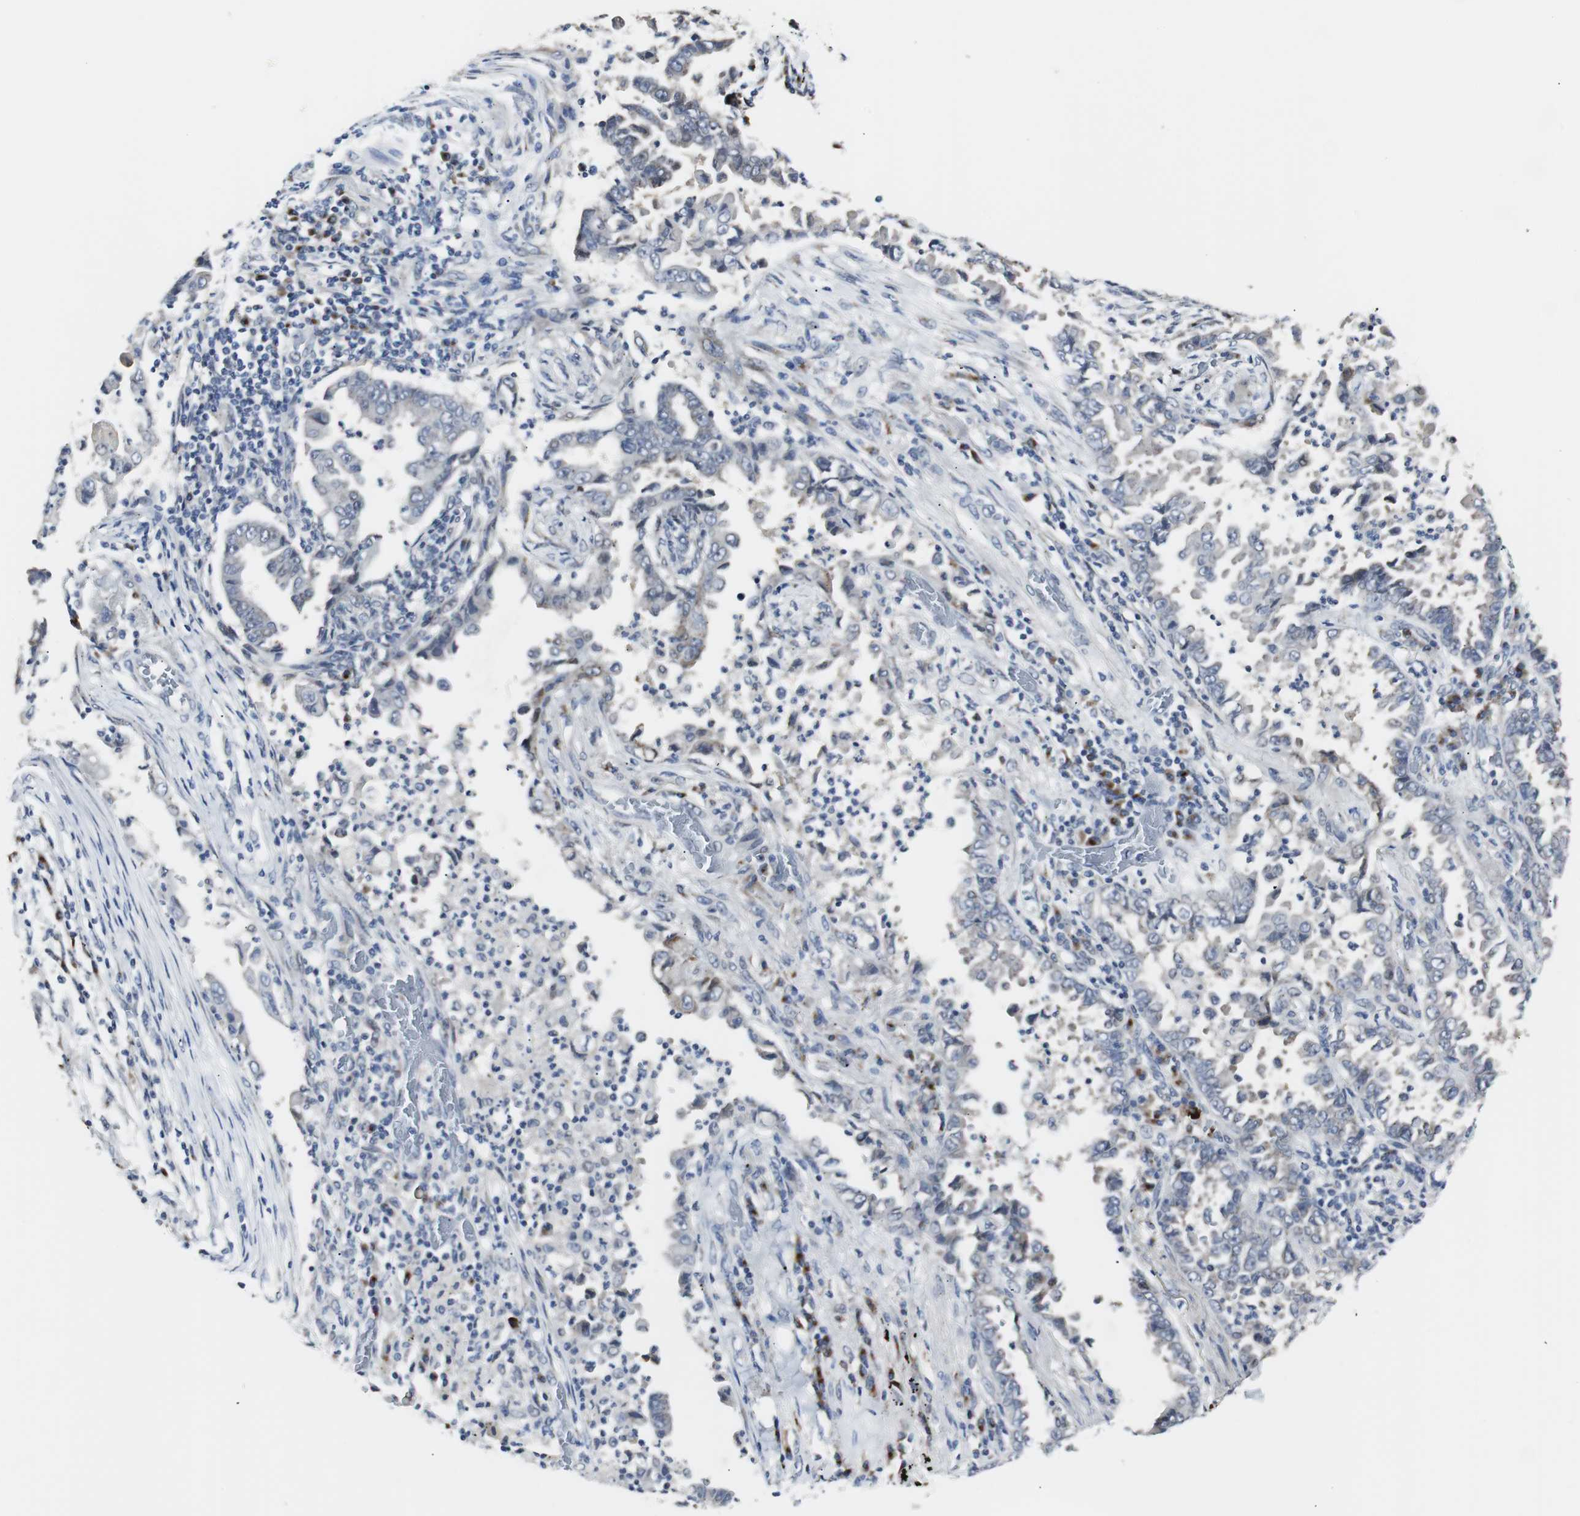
{"staining": {"intensity": "negative", "quantity": "none", "location": "none"}, "tissue": "lung cancer", "cell_type": "Tumor cells", "image_type": "cancer", "snomed": [{"axis": "morphology", "description": "Normal tissue, NOS"}, {"axis": "morphology", "description": "Inflammation, NOS"}, {"axis": "morphology", "description": "Adenocarcinoma, NOS"}, {"axis": "topography", "description": "Lung"}], "caption": "Photomicrograph shows no significant protein staining in tumor cells of lung adenocarcinoma.", "gene": "SOX30", "patient": {"sex": "female", "age": 64}}